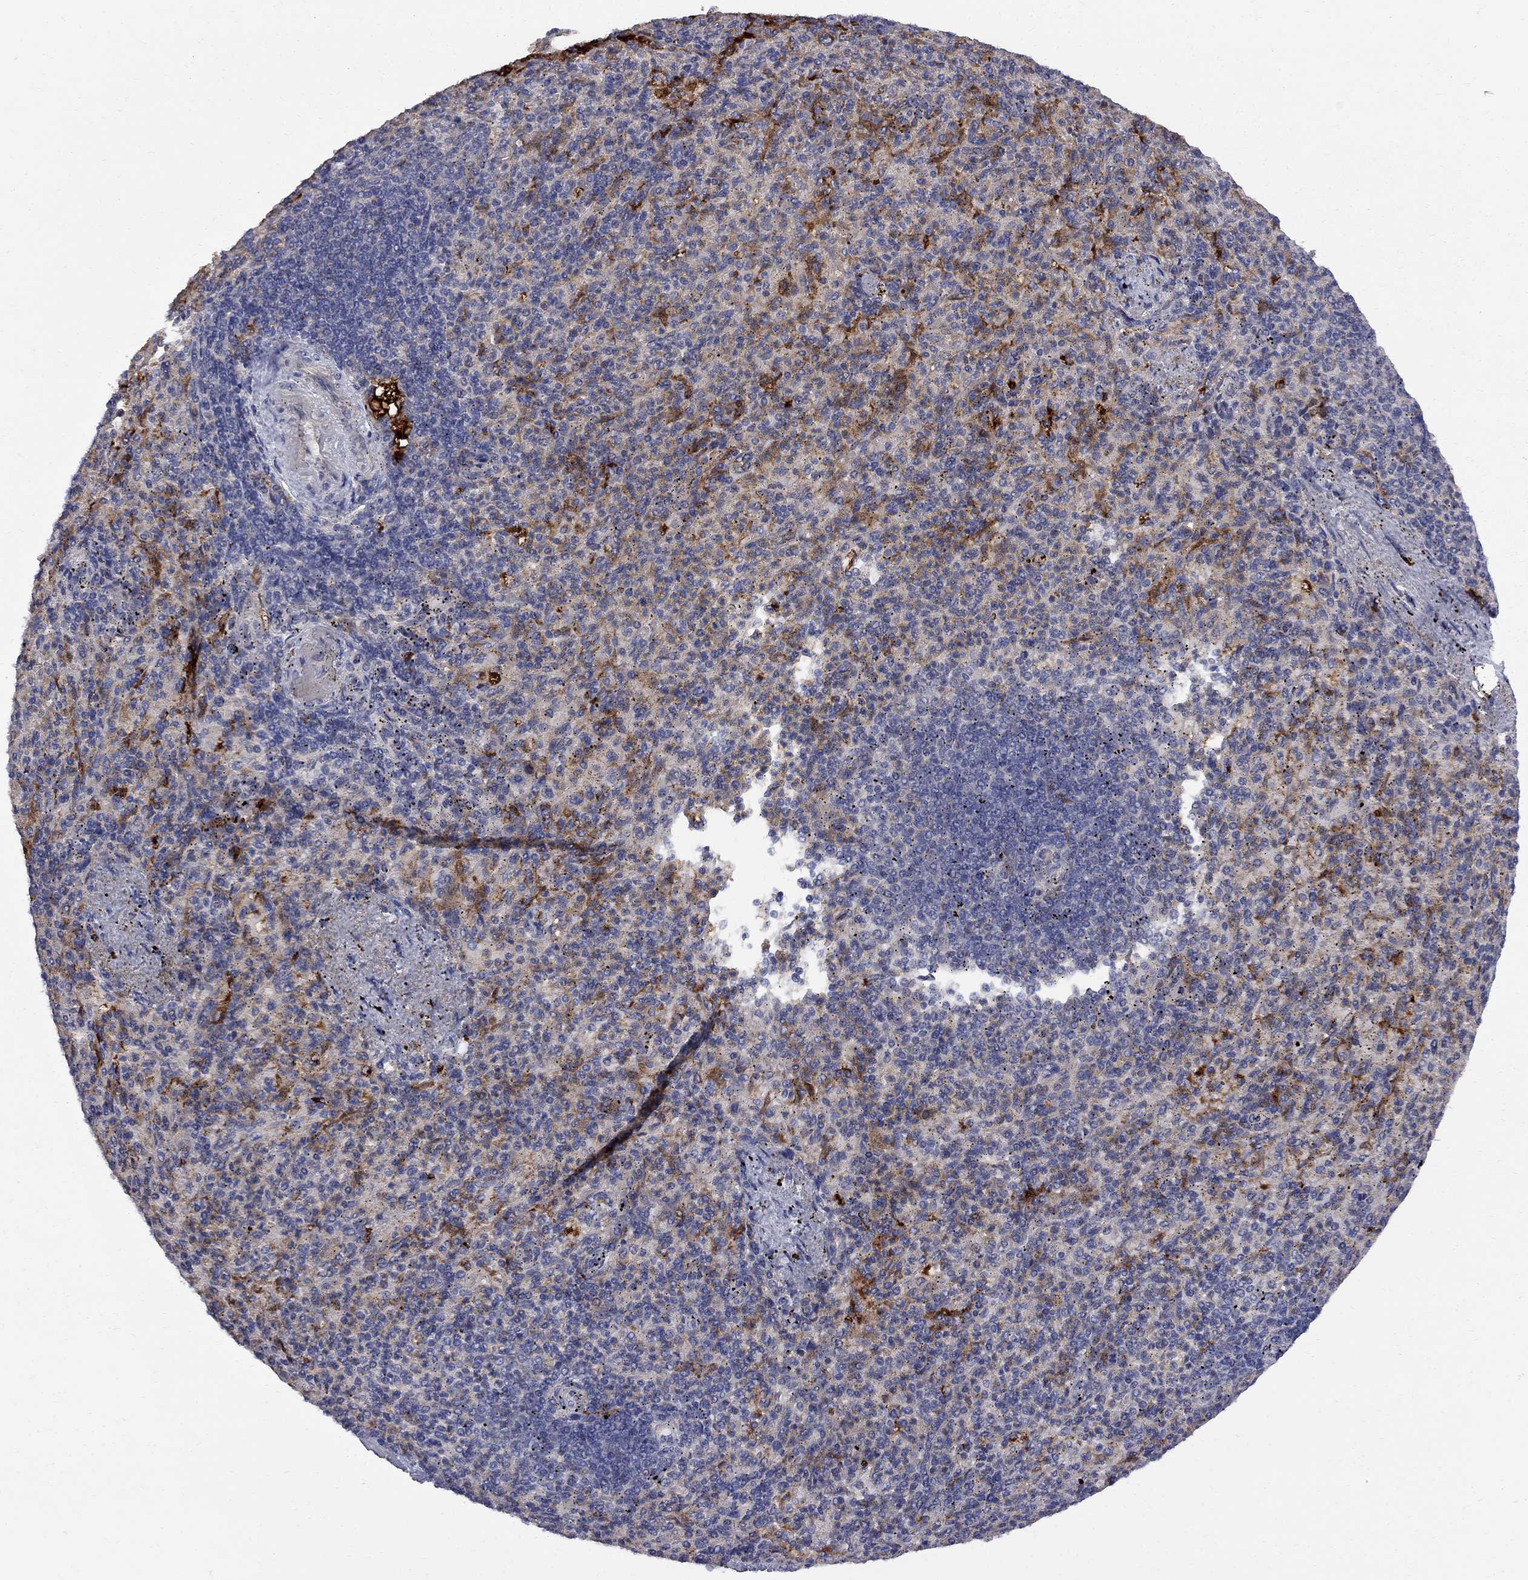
{"staining": {"intensity": "strong", "quantity": "<25%", "location": "cytoplasmic/membranous"}, "tissue": "spleen", "cell_type": "Cells in red pulp", "image_type": "normal", "snomed": [{"axis": "morphology", "description": "Normal tissue, NOS"}, {"axis": "topography", "description": "Spleen"}], "caption": "Protein staining demonstrates strong cytoplasmic/membranous expression in approximately <25% of cells in red pulp in unremarkable spleen. (Stains: DAB (3,3'-diaminobenzidine) in brown, nuclei in blue, Microscopy: brightfield microscopy at high magnification).", "gene": "MTHFR", "patient": {"sex": "female", "age": 74}}